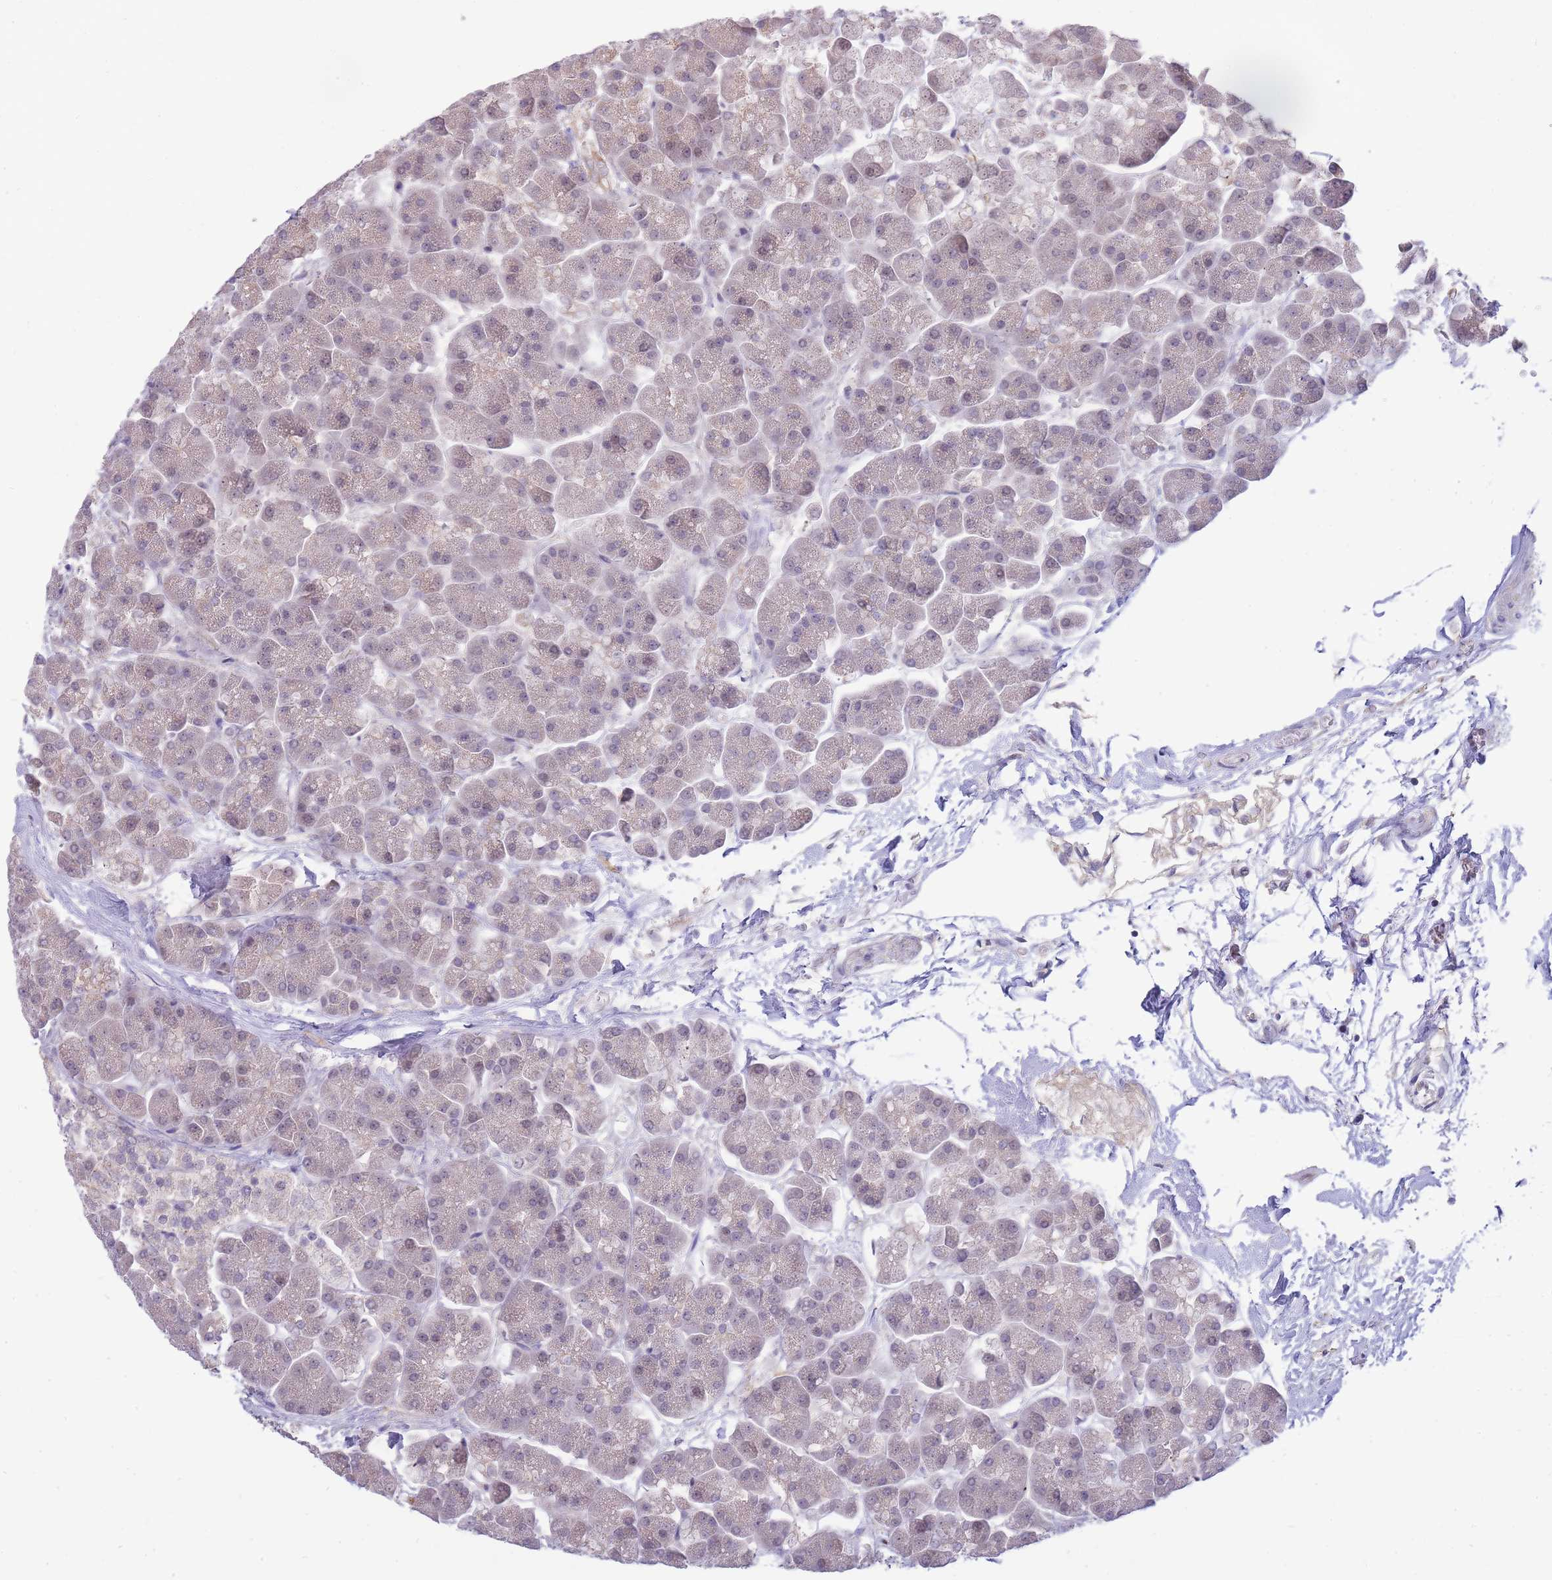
{"staining": {"intensity": "weak", "quantity": "<25%", "location": "nuclear"}, "tissue": "pancreas", "cell_type": "Exocrine glandular cells", "image_type": "normal", "snomed": [{"axis": "morphology", "description": "Normal tissue, NOS"}, {"axis": "topography", "description": "Pancreas"}, {"axis": "topography", "description": "Peripheral nerve tissue"}], "caption": "High power microscopy image of an IHC photomicrograph of normal pancreas, revealing no significant staining in exocrine glandular cells.", "gene": "C19orf25", "patient": {"sex": "male", "age": 54}}